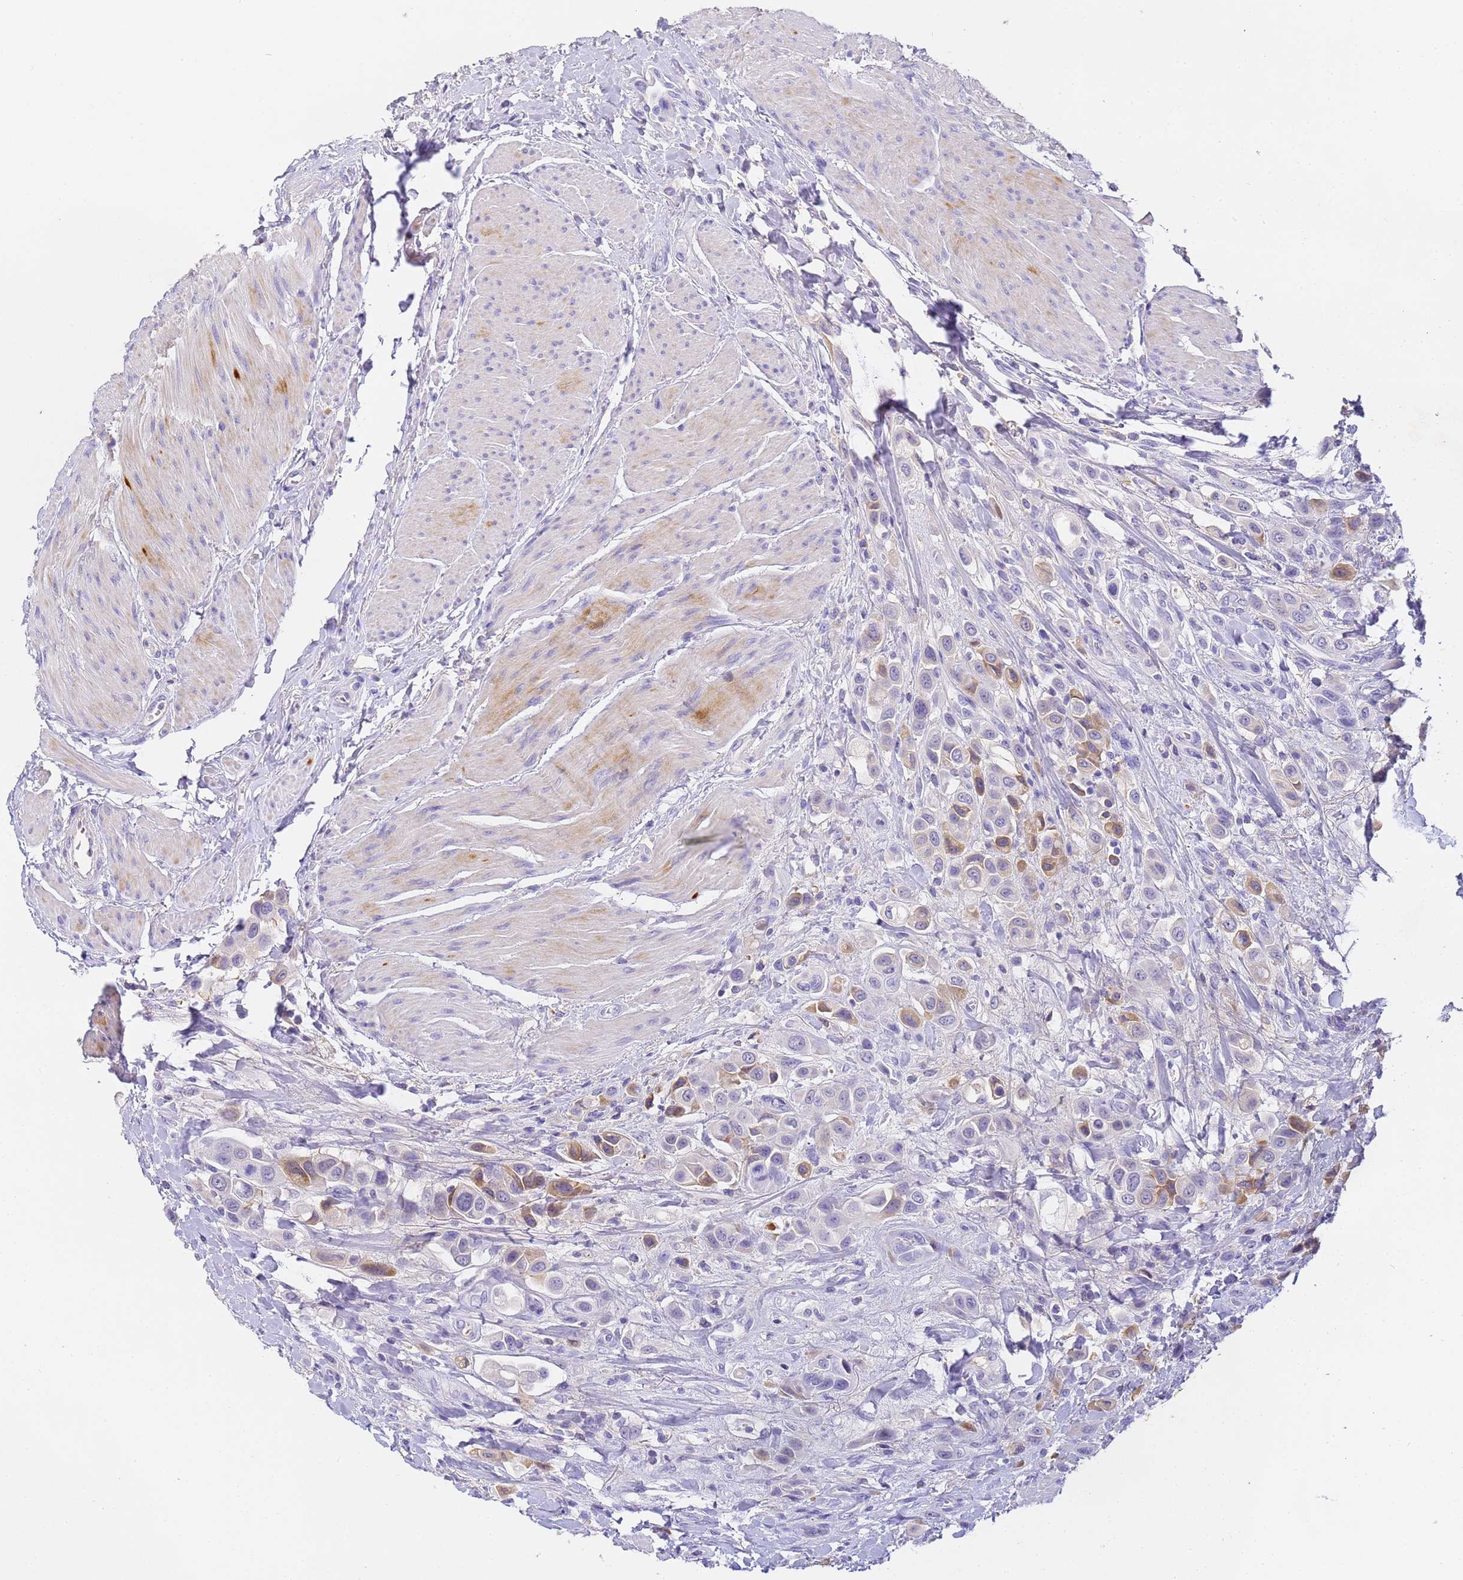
{"staining": {"intensity": "moderate", "quantity": "<25%", "location": "cytoplasmic/membranous"}, "tissue": "urothelial cancer", "cell_type": "Tumor cells", "image_type": "cancer", "snomed": [{"axis": "morphology", "description": "Urothelial carcinoma, High grade"}, {"axis": "topography", "description": "Urinary bladder"}], "caption": "This histopathology image reveals immunohistochemistry (IHC) staining of human urothelial cancer, with low moderate cytoplasmic/membranous positivity in about <25% of tumor cells.", "gene": "CFHR2", "patient": {"sex": "male", "age": 50}}